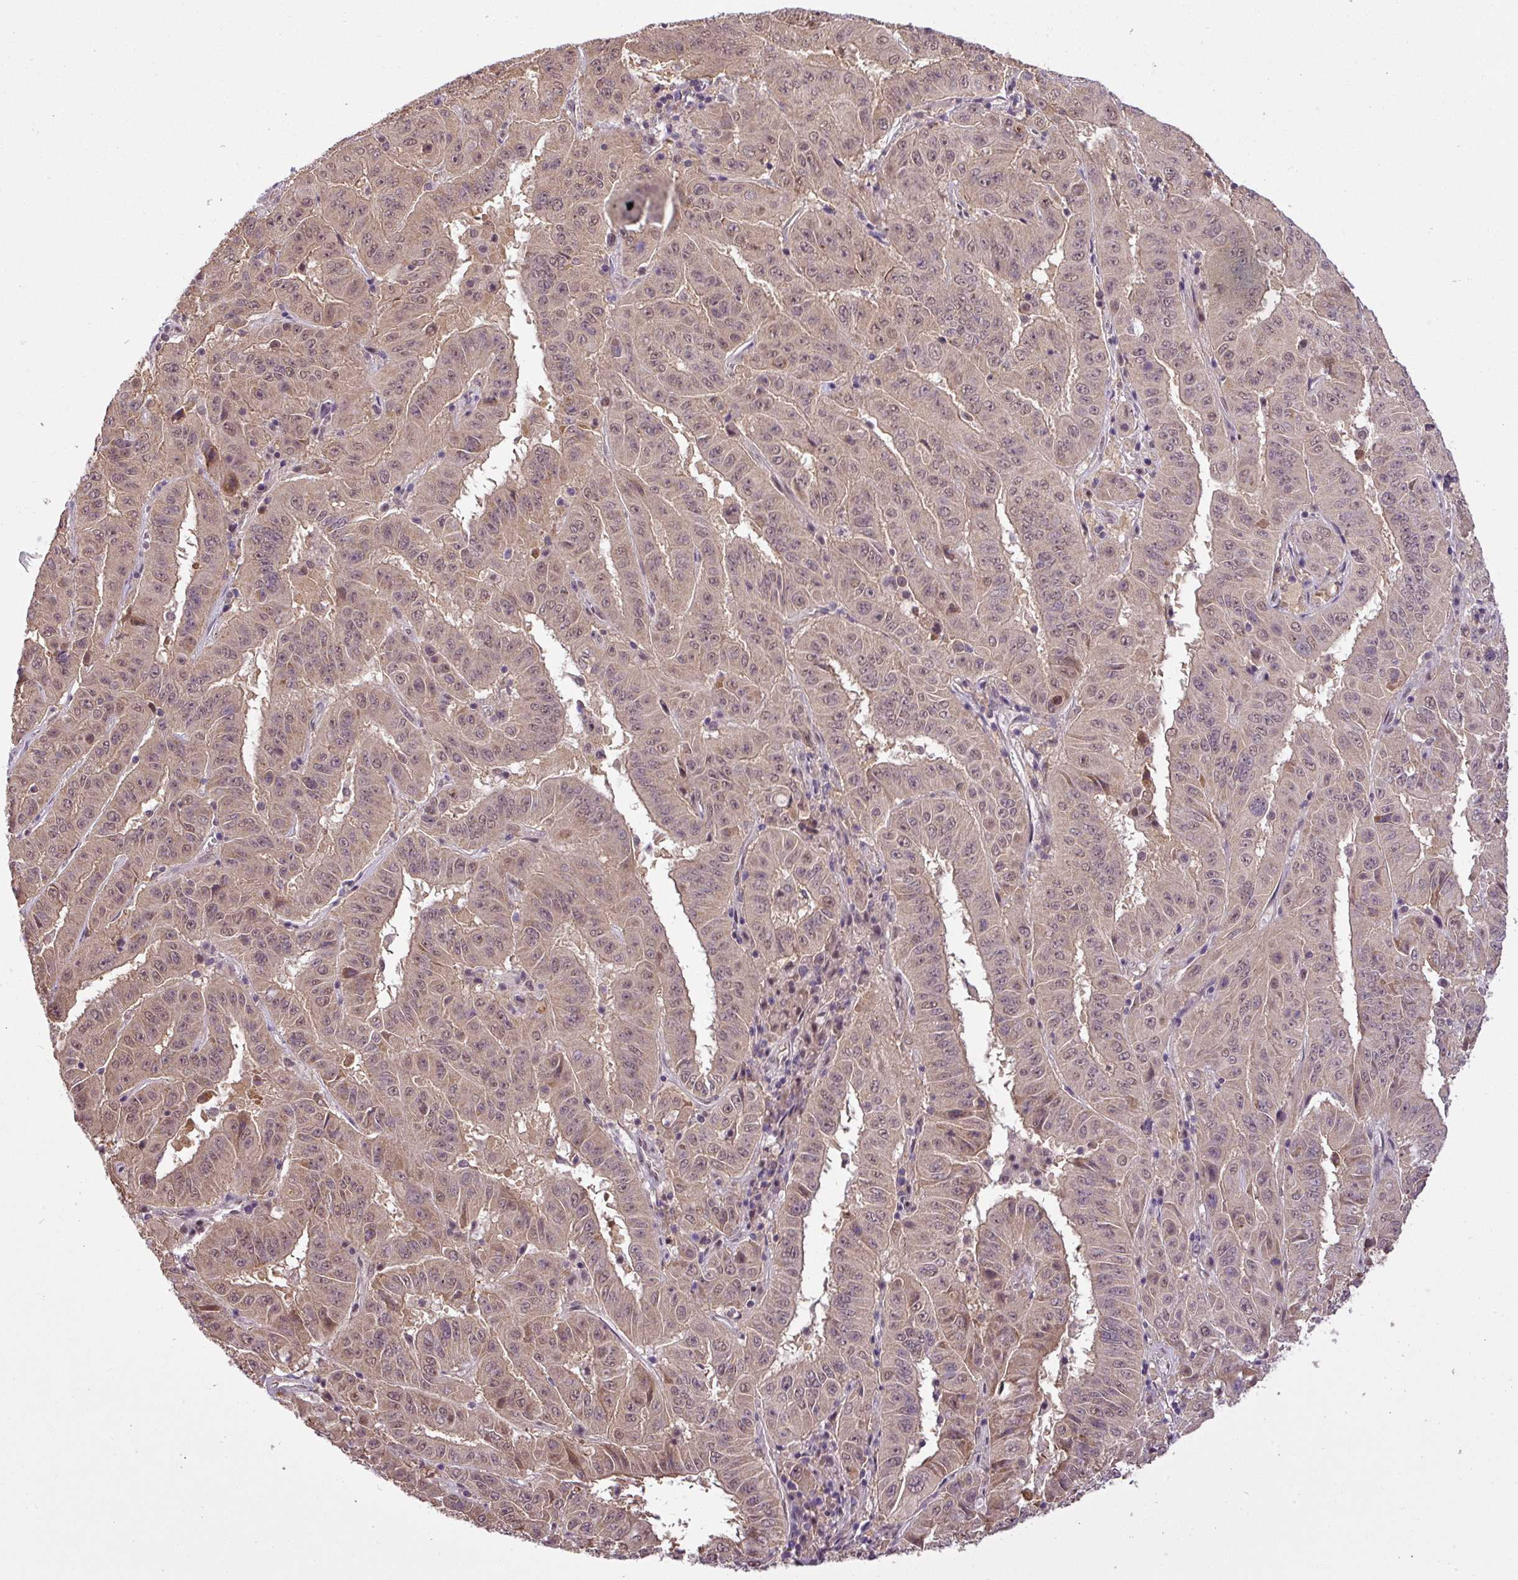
{"staining": {"intensity": "weak", "quantity": ">75%", "location": "cytoplasmic/membranous,nuclear"}, "tissue": "pancreatic cancer", "cell_type": "Tumor cells", "image_type": "cancer", "snomed": [{"axis": "morphology", "description": "Adenocarcinoma, NOS"}, {"axis": "topography", "description": "Pancreas"}], "caption": "The immunohistochemical stain highlights weak cytoplasmic/membranous and nuclear positivity in tumor cells of adenocarcinoma (pancreatic) tissue.", "gene": "MFHAS1", "patient": {"sex": "male", "age": 63}}